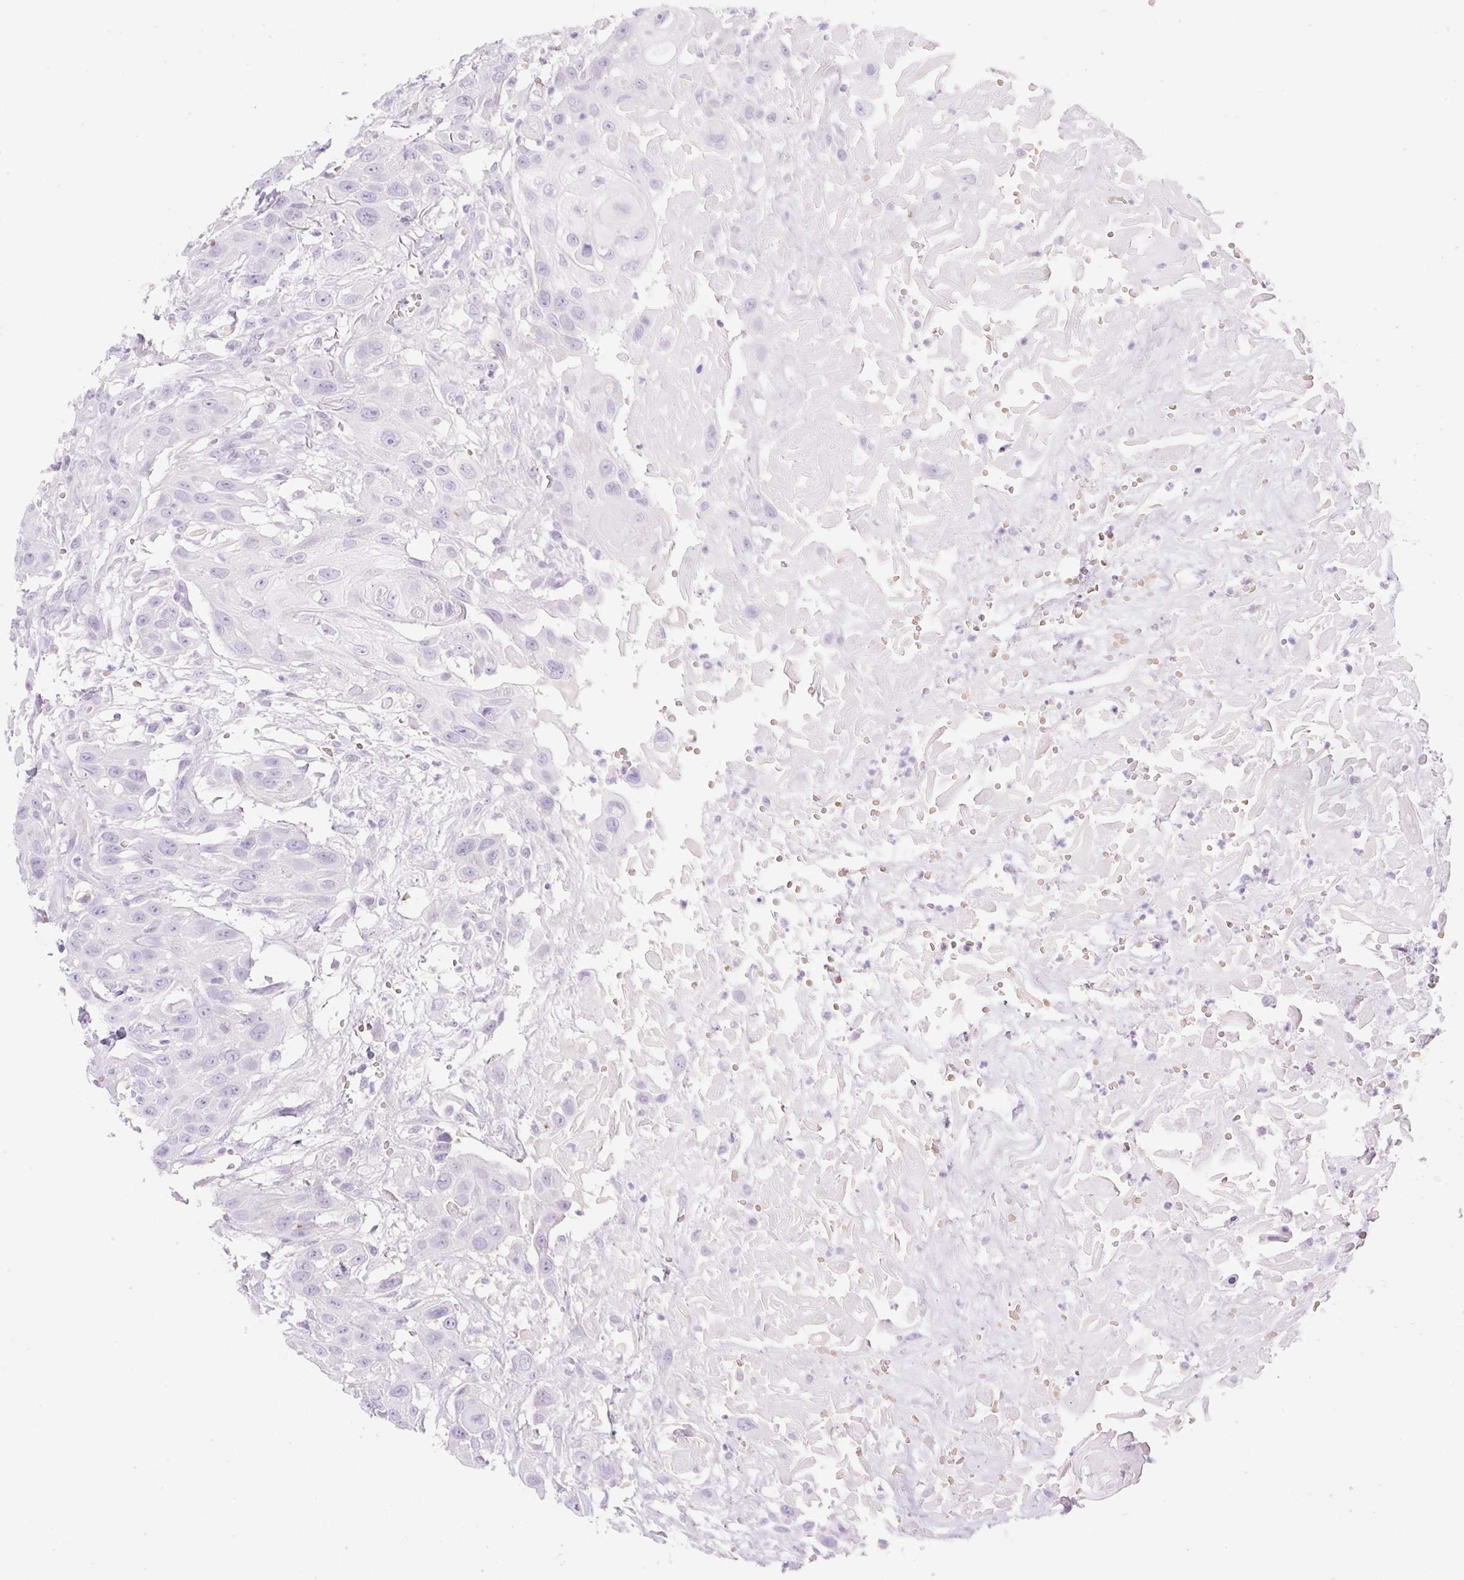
{"staining": {"intensity": "negative", "quantity": "none", "location": "none"}, "tissue": "head and neck cancer", "cell_type": "Tumor cells", "image_type": "cancer", "snomed": [{"axis": "morphology", "description": "Squamous cell carcinoma, NOS"}, {"axis": "topography", "description": "Head-Neck"}], "caption": "Head and neck cancer (squamous cell carcinoma) stained for a protein using immunohistochemistry (IHC) displays no expression tumor cells.", "gene": "CDX1", "patient": {"sex": "male", "age": 81}}